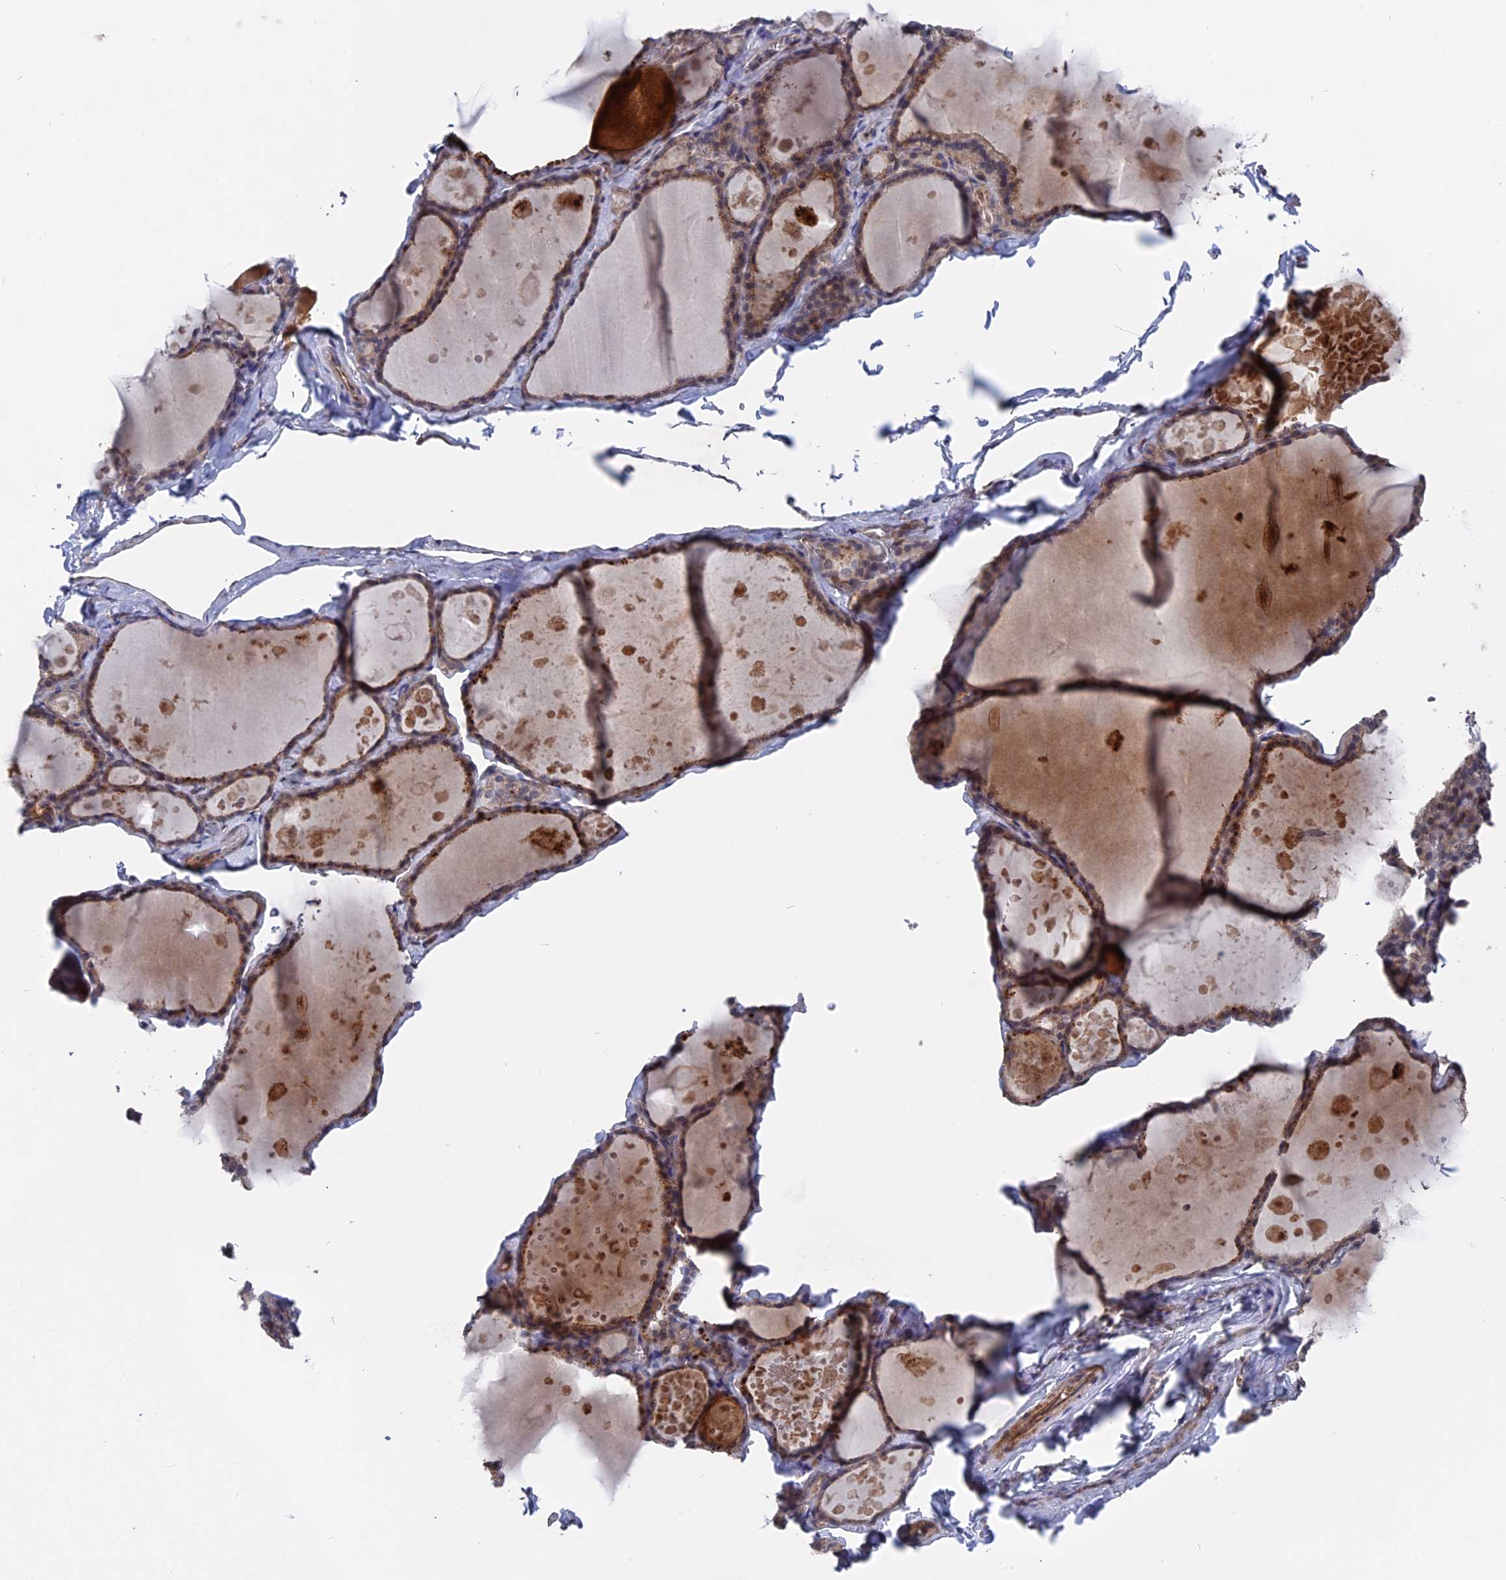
{"staining": {"intensity": "moderate", "quantity": "25%-75%", "location": "cytoplasmic/membranous,nuclear"}, "tissue": "thyroid gland", "cell_type": "Glandular cells", "image_type": "normal", "snomed": [{"axis": "morphology", "description": "Normal tissue, NOS"}, {"axis": "topography", "description": "Thyroid gland"}], "caption": "Normal thyroid gland exhibits moderate cytoplasmic/membranous,nuclear staining in about 25%-75% of glandular cells The staining was performed using DAB to visualize the protein expression in brown, while the nuclei were stained in blue with hematoxylin (Magnification: 20x)..", "gene": "NOSIP", "patient": {"sex": "male", "age": 56}}